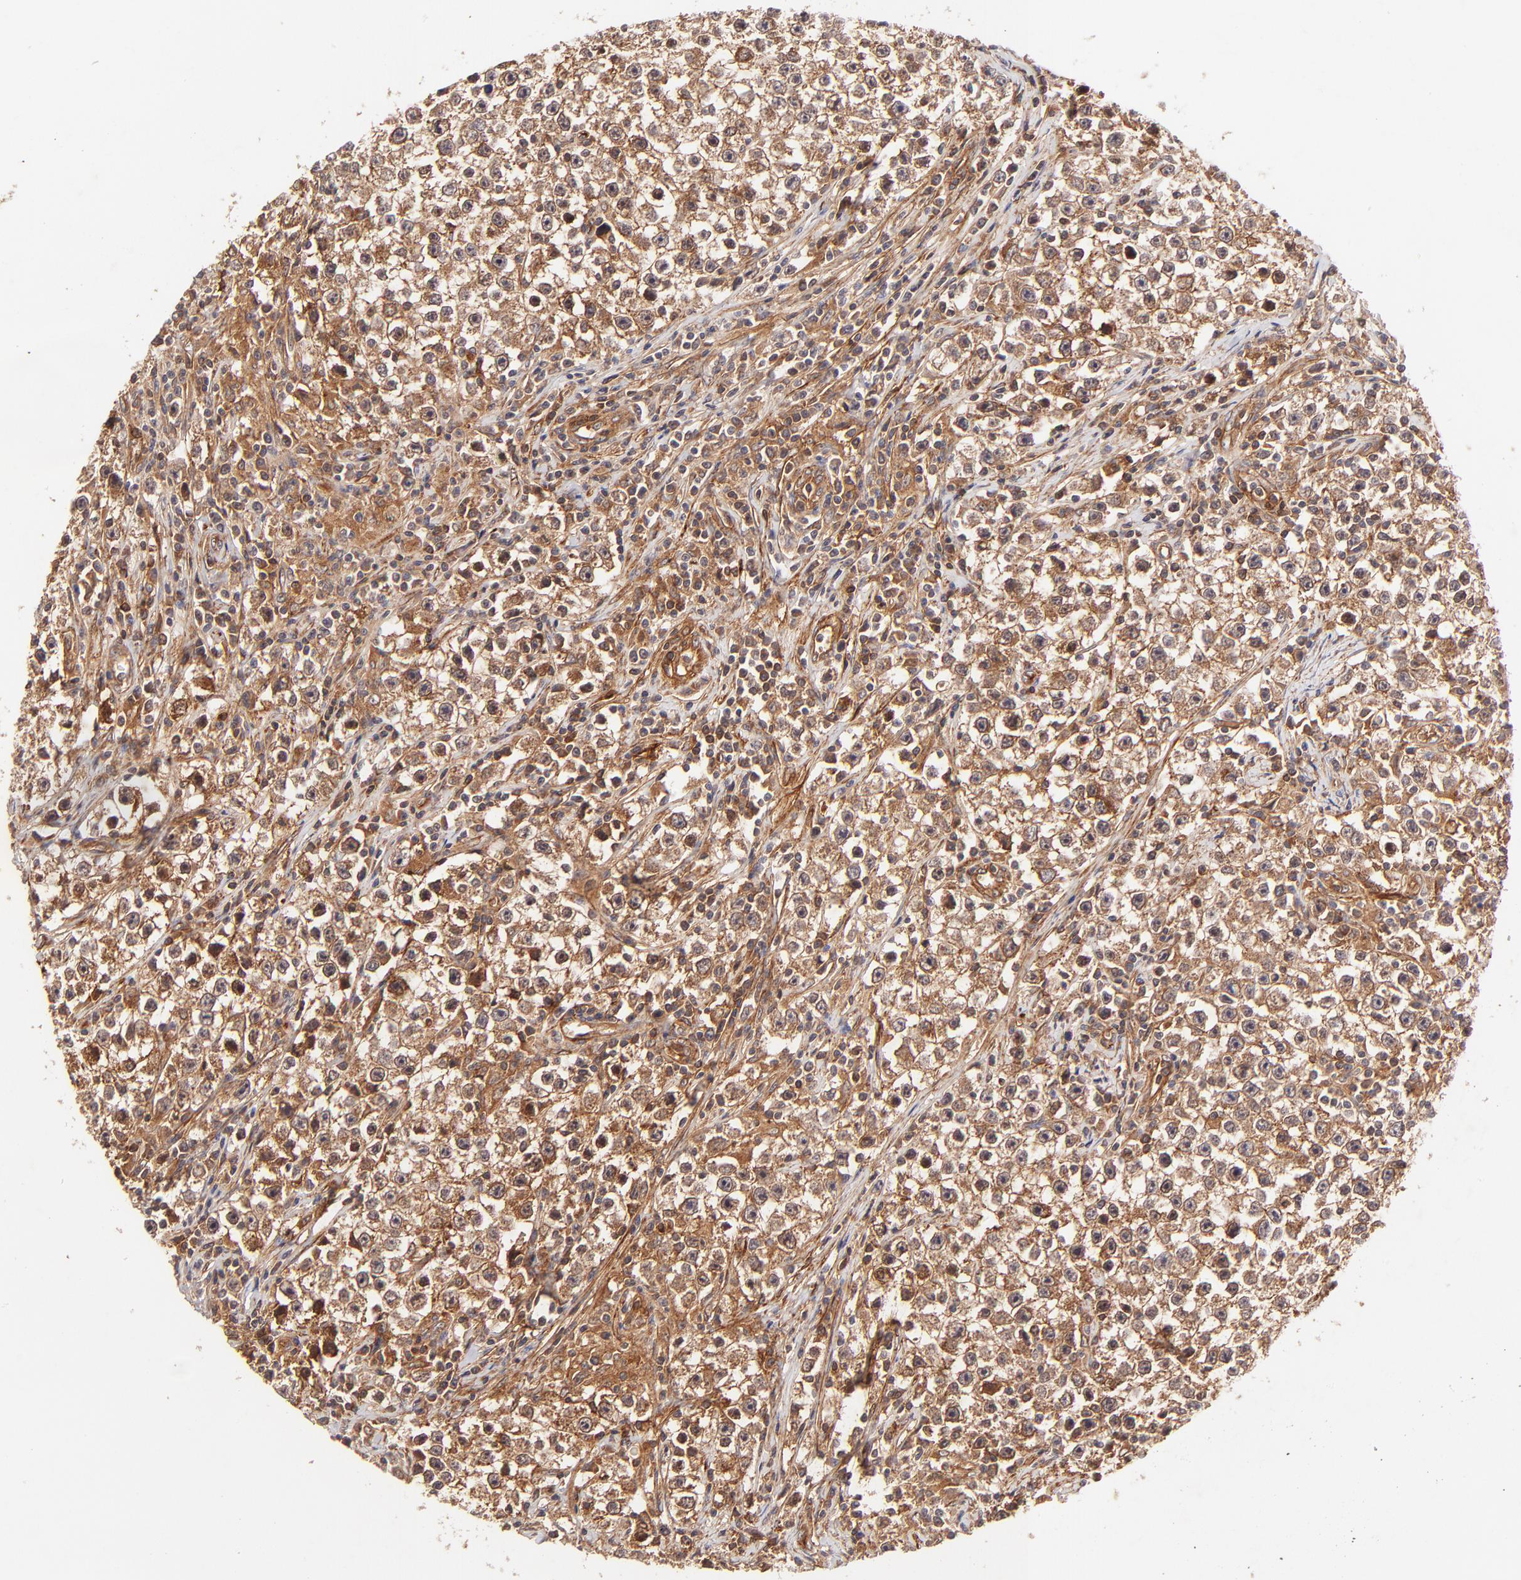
{"staining": {"intensity": "moderate", "quantity": ">75%", "location": "cytoplasmic/membranous"}, "tissue": "testis cancer", "cell_type": "Tumor cells", "image_type": "cancer", "snomed": [{"axis": "morphology", "description": "Seminoma, NOS"}, {"axis": "topography", "description": "Testis"}], "caption": "The image shows immunohistochemical staining of seminoma (testis). There is moderate cytoplasmic/membranous staining is identified in approximately >75% of tumor cells.", "gene": "ITGB1", "patient": {"sex": "male", "age": 35}}